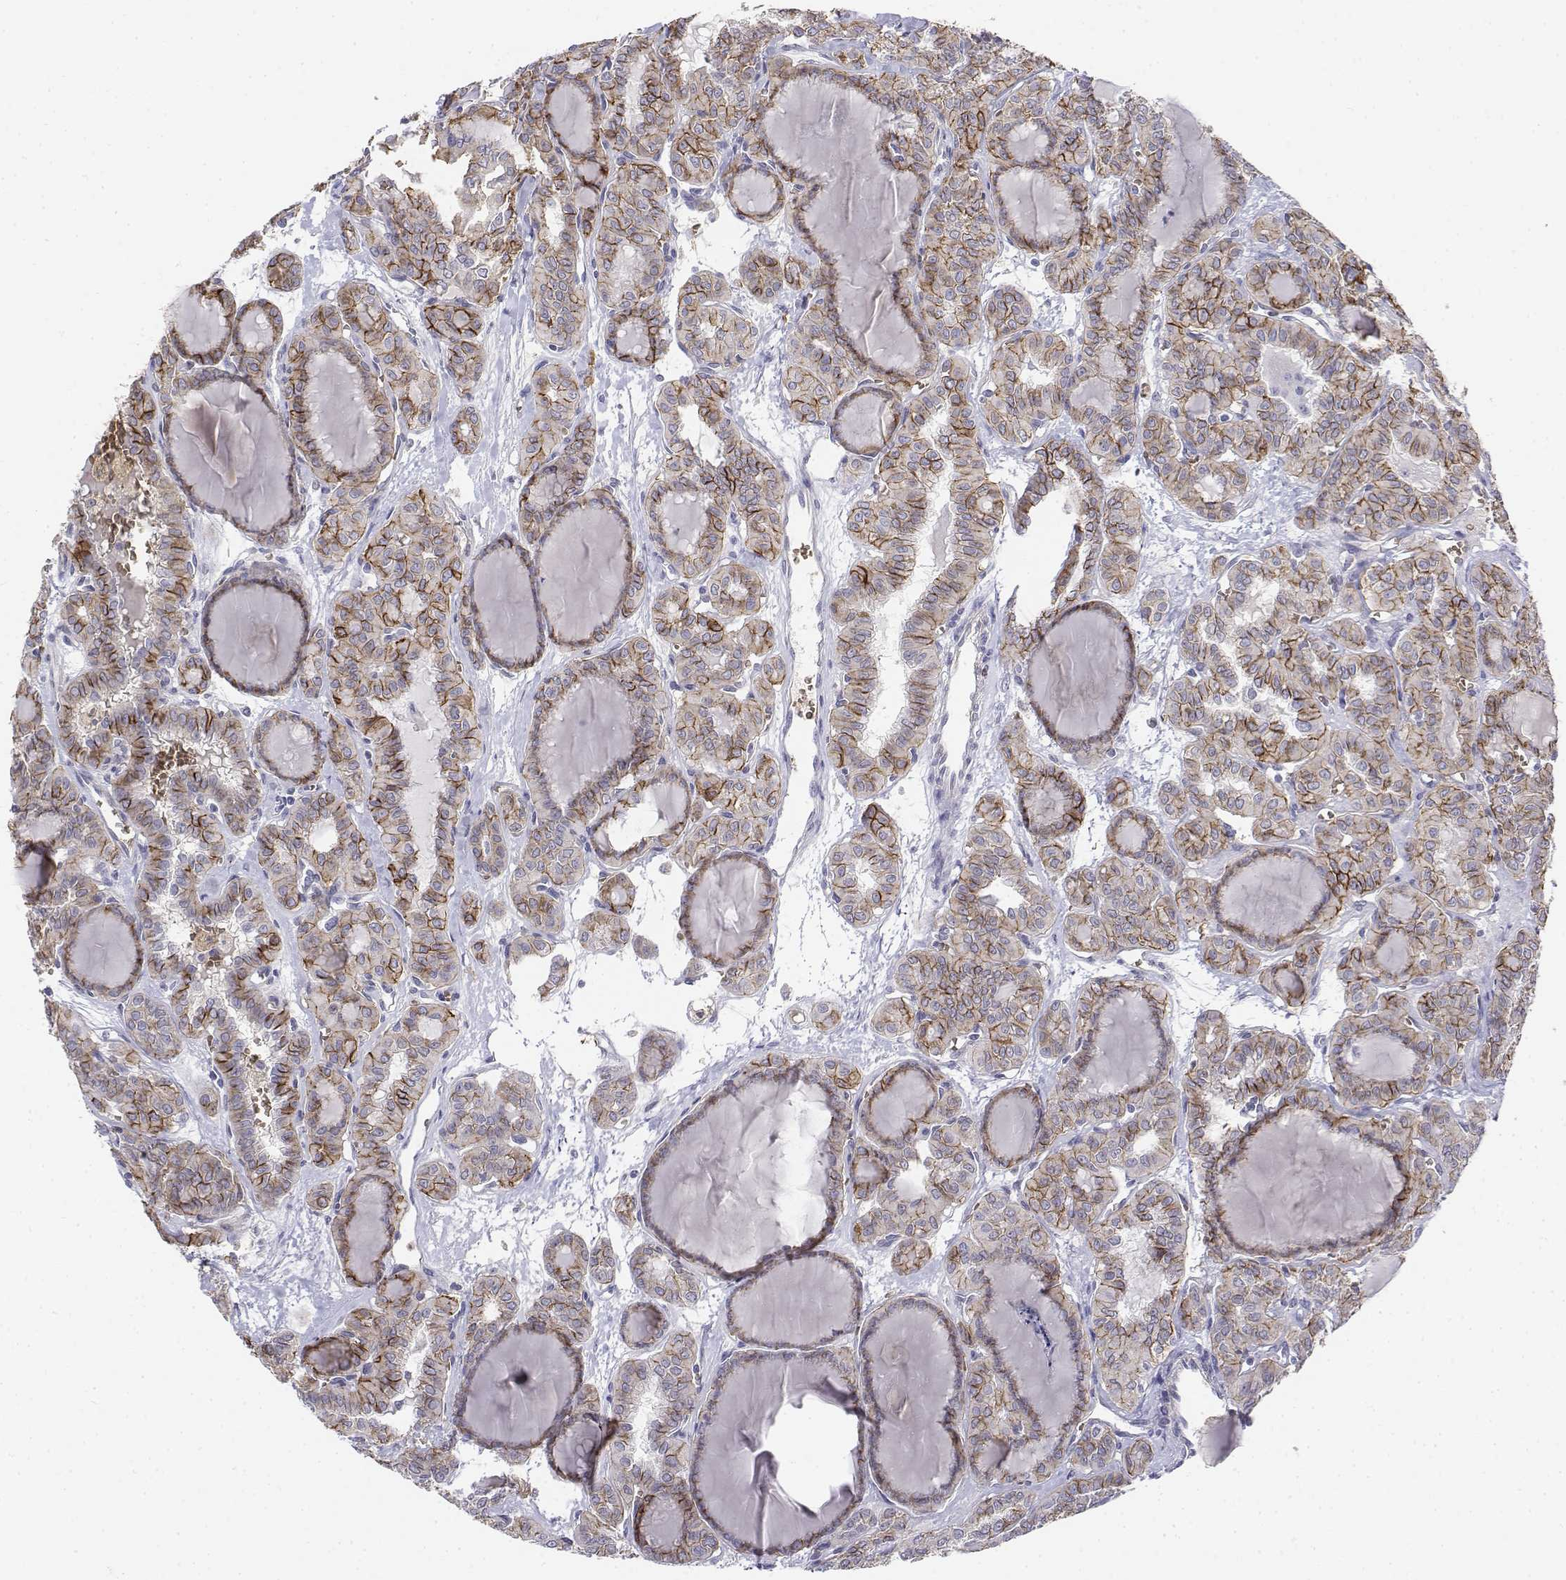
{"staining": {"intensity": "moderate", "quantity": ">75%", "location": "cytoplasmic/membranous"}, "tissue": "thyroid cancer", "cell_type": "Tumor cells", "image_type": "cancer", "snomed": [{"axis": "morphology", "description": "Papillary adenocarcinoma, NOS"}, {"axis": "topography", "description": "Thyroid gland"}], "caption": "The immunohistochemical stain labels moderate cytoplasmic/membranous expression in tumor cells of thyroid cancer (papillary adenocarcinoma) tissue. The staining was performed using DAB, with brown indicating positive protein expression. Nuclei are stained blue with hematoxylin.", "gene": "CADM1", "patient": {"sex": "female", "age": 41}}